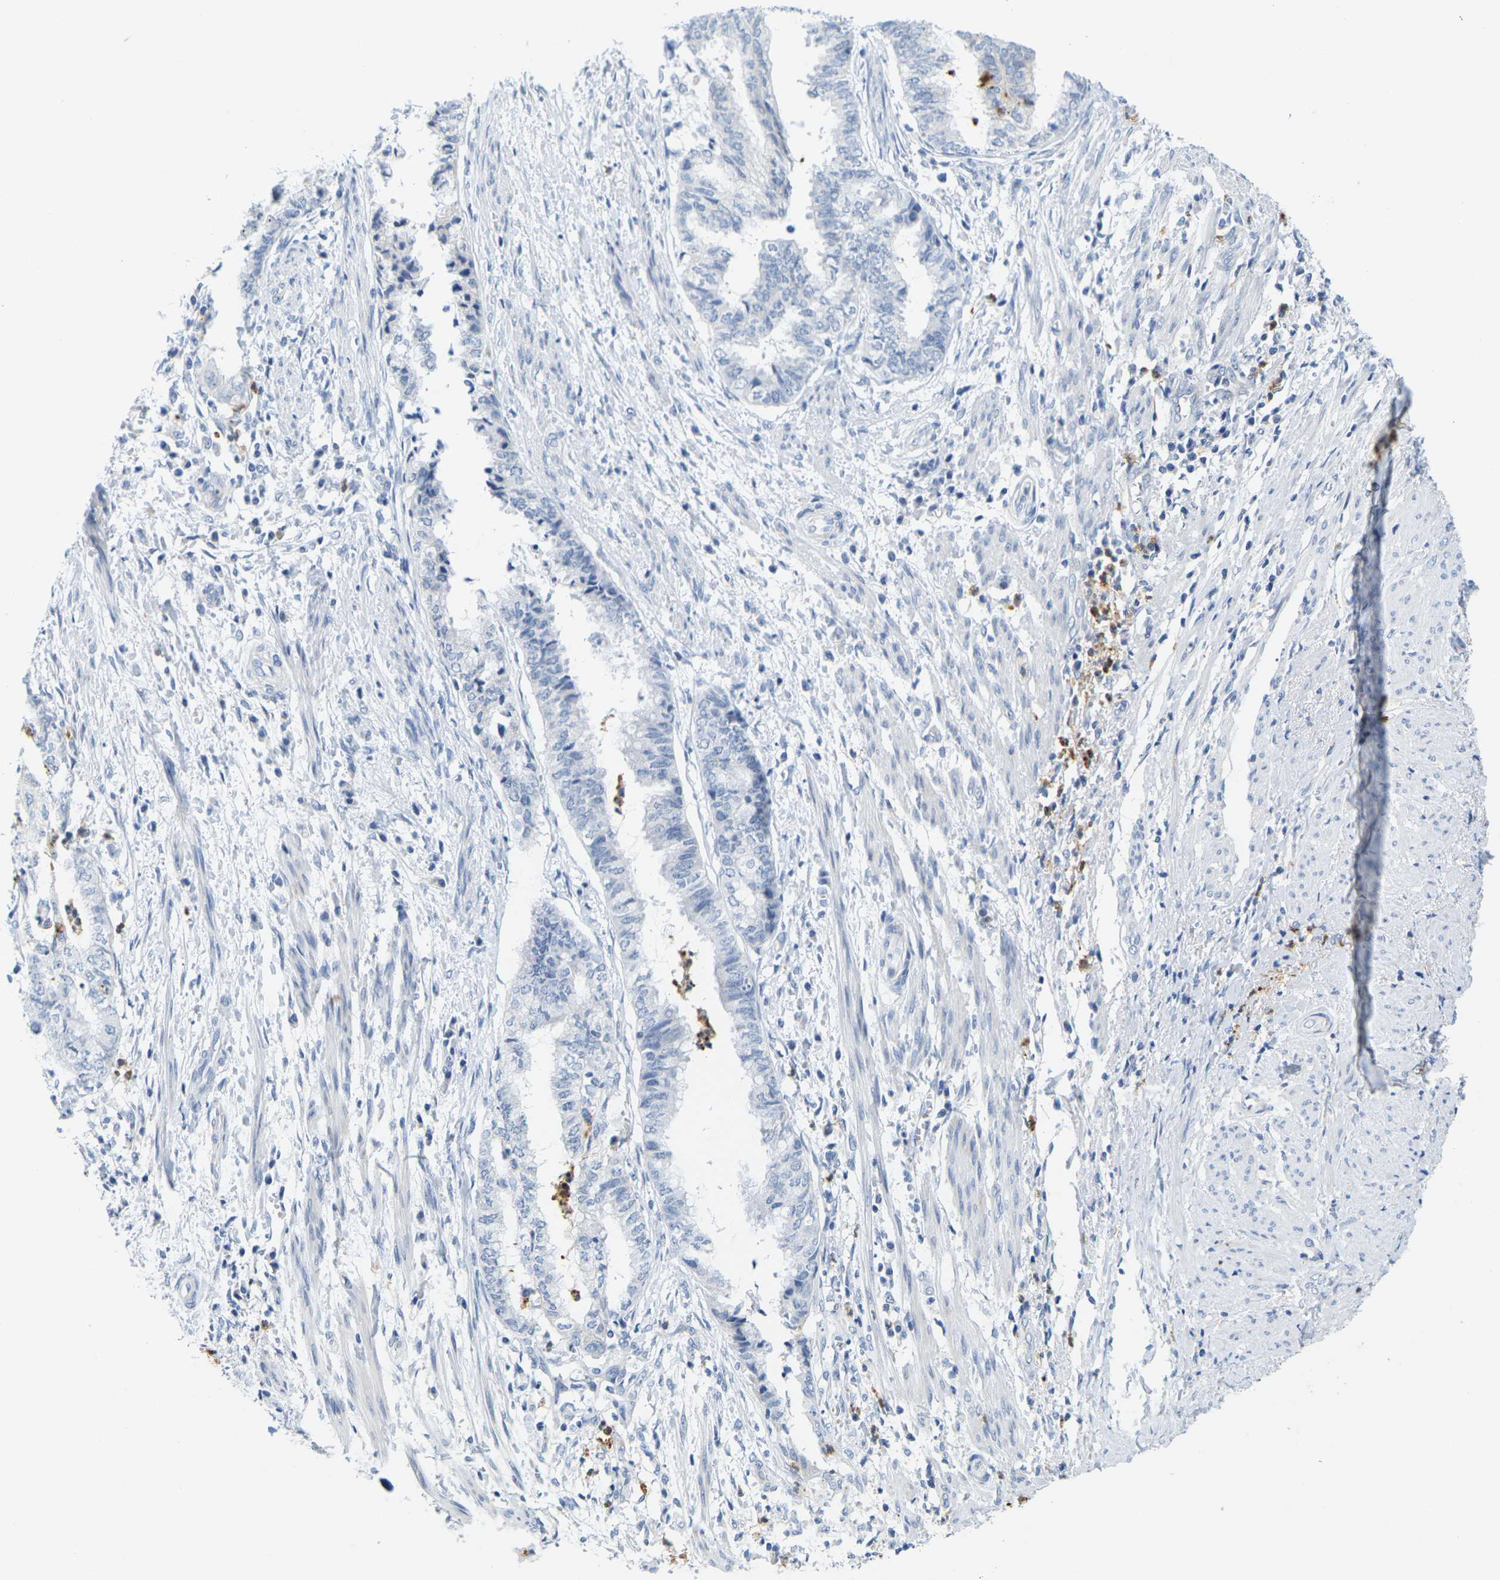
{"staining": {"intensity": "negative", "quantity": "none", "location": "none"}, "tissue": "endometrial cancer", "cell_type": "Tumor cells", "image_type": "cancer", "snomed": [{"axis": "morphology", "description": "Necrosis, NOS"}, {"axis": "morphology", "description": "Adenocarcinoma, NOS"}, {"axis": "topography", "description": "Endometrium"}], "caption": "The photomicrograph exhibits no staining of tumor cells in endometrial cancer.", "gene": "KLK5", "patient": {"sex": "female", "age": 79}}